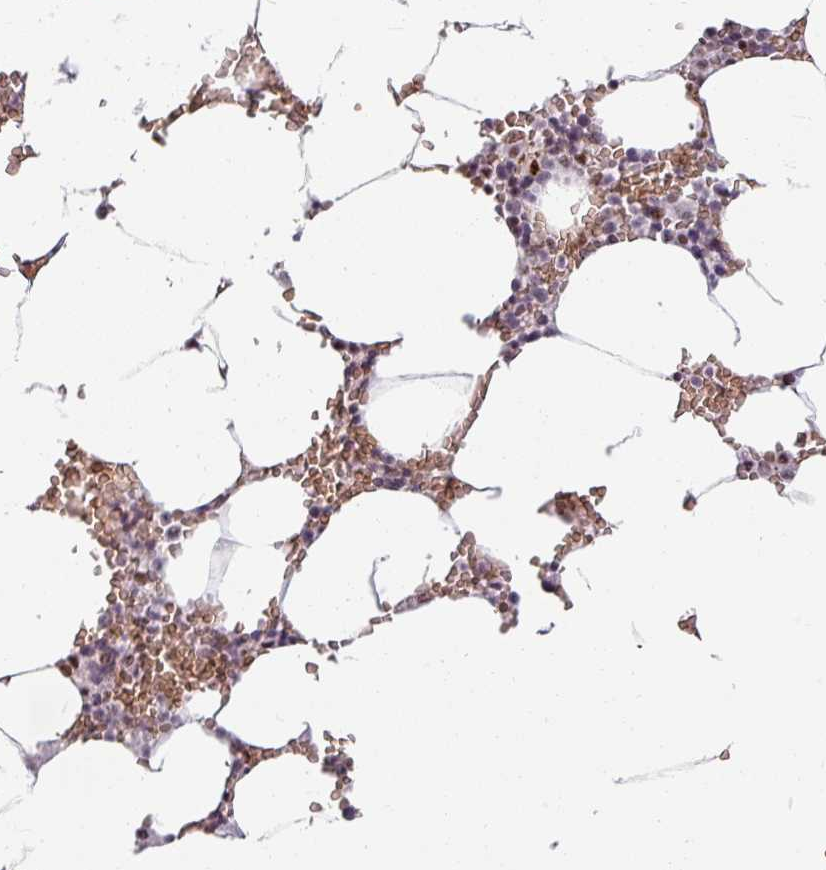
{"staining": {"intensity": "moderate", "quantity": "<25%", "location": "nuclear"}, "tissue": "bone marrow", "cell_type": "Hematopoietic cells", "image_type": "normal", "snomed": [{"axis": "morphology", "description": "Normal tissue, NOS"}, {"axis": "topography", "description": "Bone marrow"}], "caption": "Bone marrow stained for a protein (brown) reveals moderate nuclear positive positivity in about <25% of hematopoietic cells.", "gene": "NCOR1", "patient": {"sex": "male", "age": 70}}